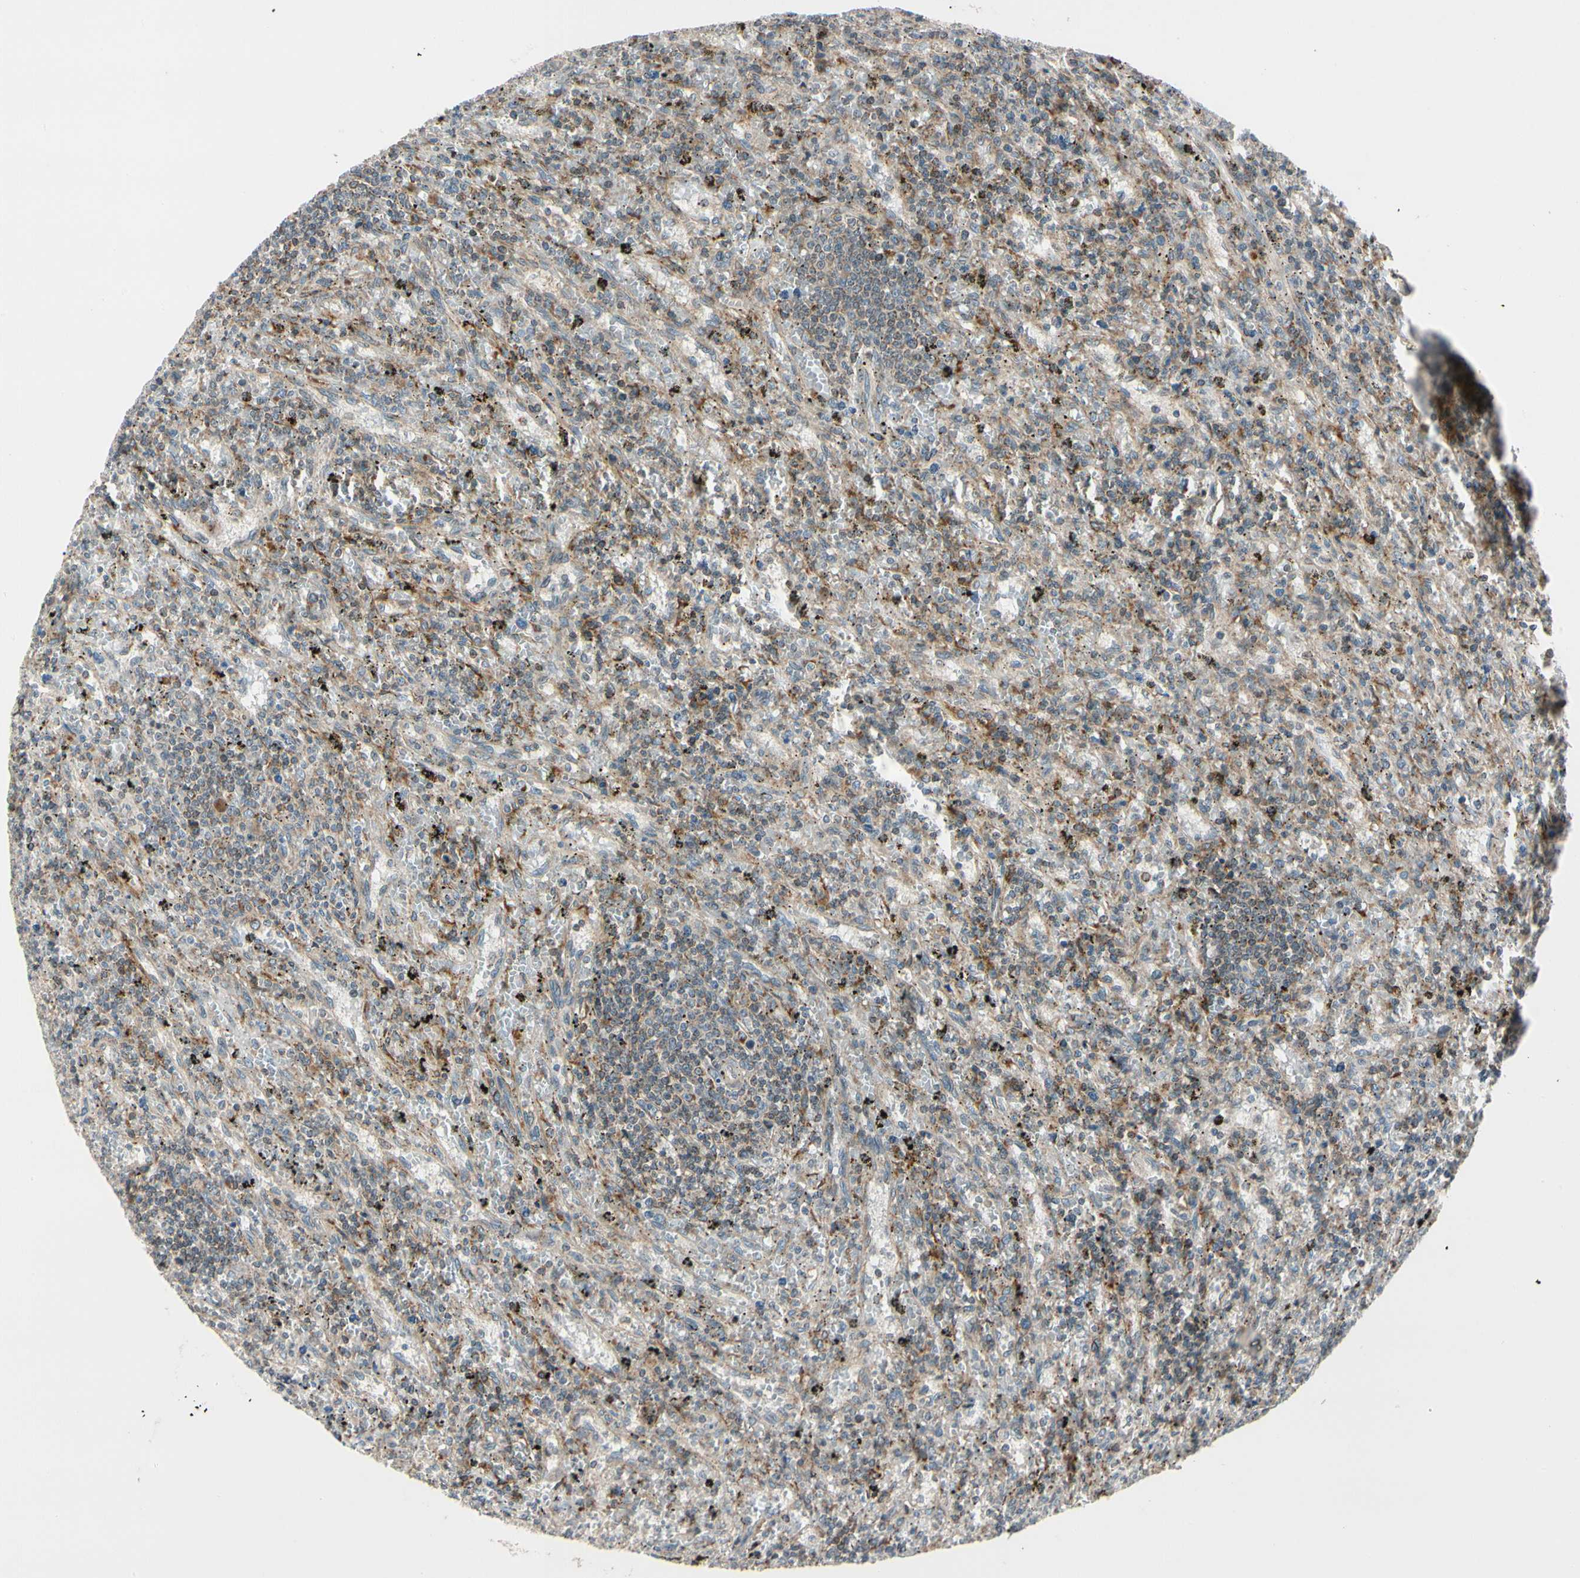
{"staining": {"intensity": "moderate", "quantity": "25%-75%", "location": "cytoplasmic/membranous"}, "tissue": "lymphoma", "cell_type": "Tumor cells", "image_type": "cancer", "snomed": [{"axis": "morphology", "description": "Malignant lymphoma, non-Hodgkin's type, Low grade"}, {"axis": "topography", "description": "Spleen"}], "caption": "Human low-grade malignant lymphoma, non-Hodgkin's type stained with a brown dye displays moderate cytoplasmic/membranous positive positivity in about 25%-75% of tumor cells.", "gene": "MRPL9", "patient": {"sex": "male", "age": 76}}